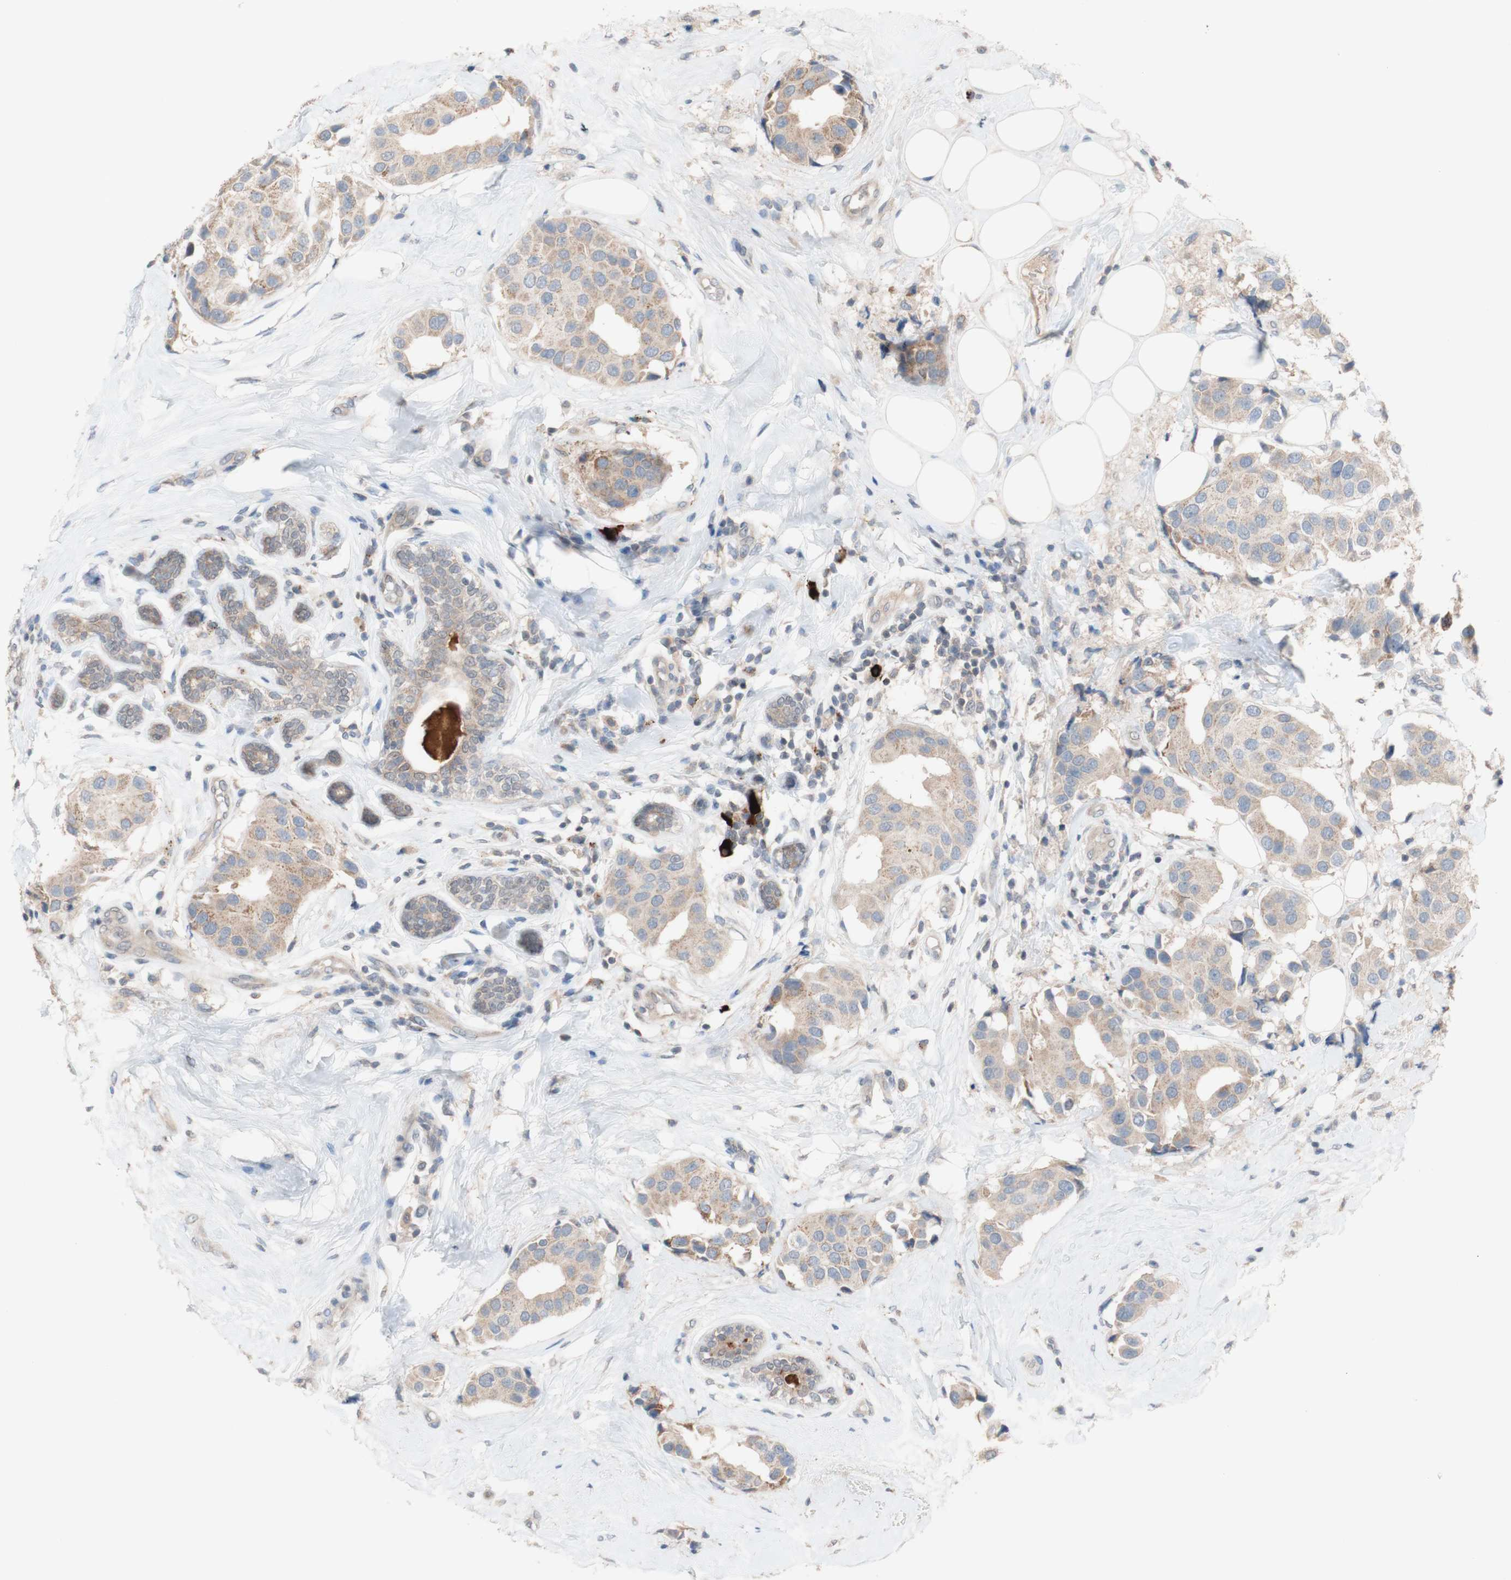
{"staining": {"intensity": "weak", "quantity": ">75%", "location": "cytoplasmic/membranous"}, "tissue": "breast cancer", "cell_type": "Tumor cells", "image_type": "cancer", "snomed": [{"axis": "morphology", "description": "Normal tissue, NOS"}, {"axis": "morphology", "description": "Duct carcinoma"}, {"axis": "topography", "description": "Breast"}], "caption": "Human breast cancer stained with a protein marker exhibits weak staining in tumor cells.", "gene": "PEX2", "patient": {"sex": "female", "age": 39}}